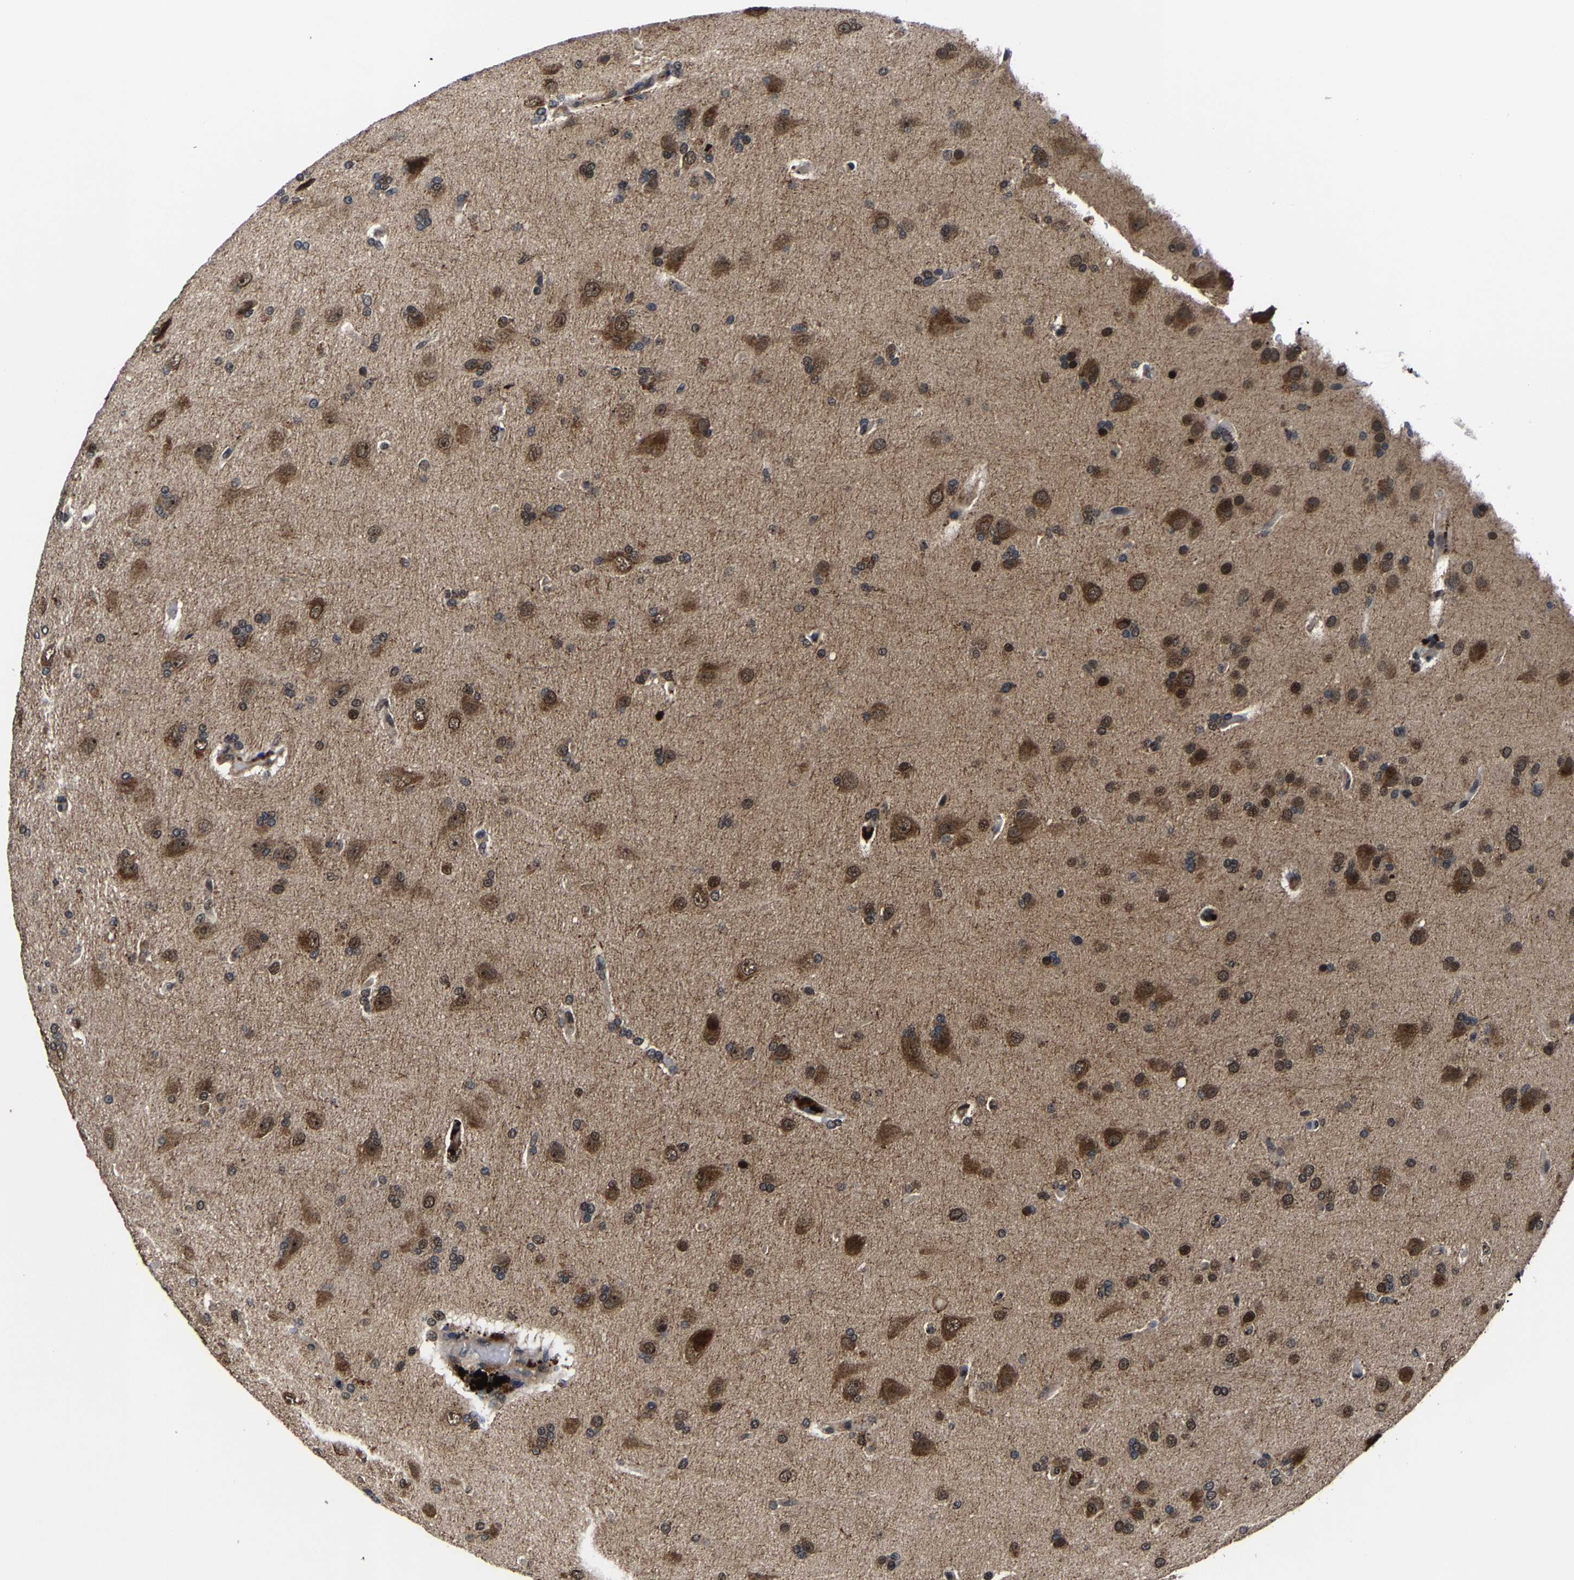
{"staining": {"intensity": "strong", "quantity": "25%-75%", "location": "cytoplasmic/membranous,nuclear"}, "tissue": "glioma", "cell_type": "Tumor cells", "image_type": "cancer", "snomed": [{"axis": "morphology", "description": "Glioma, malignant, High grade"}, {"axis": "topography", "description": "Brain"}], "caption": "Immunohistochemical staining of high-grade glioma (malignant) reveals high levels of strong cytoplasmic/membranous and nuclear protein expression in approximately 25%-75% of tumor cells. (brown staining indicates protein expression, while blue staining denotes nuclei).", "gene": "ZCCHC7", "patient": {"sex": "male", "age": 72}}